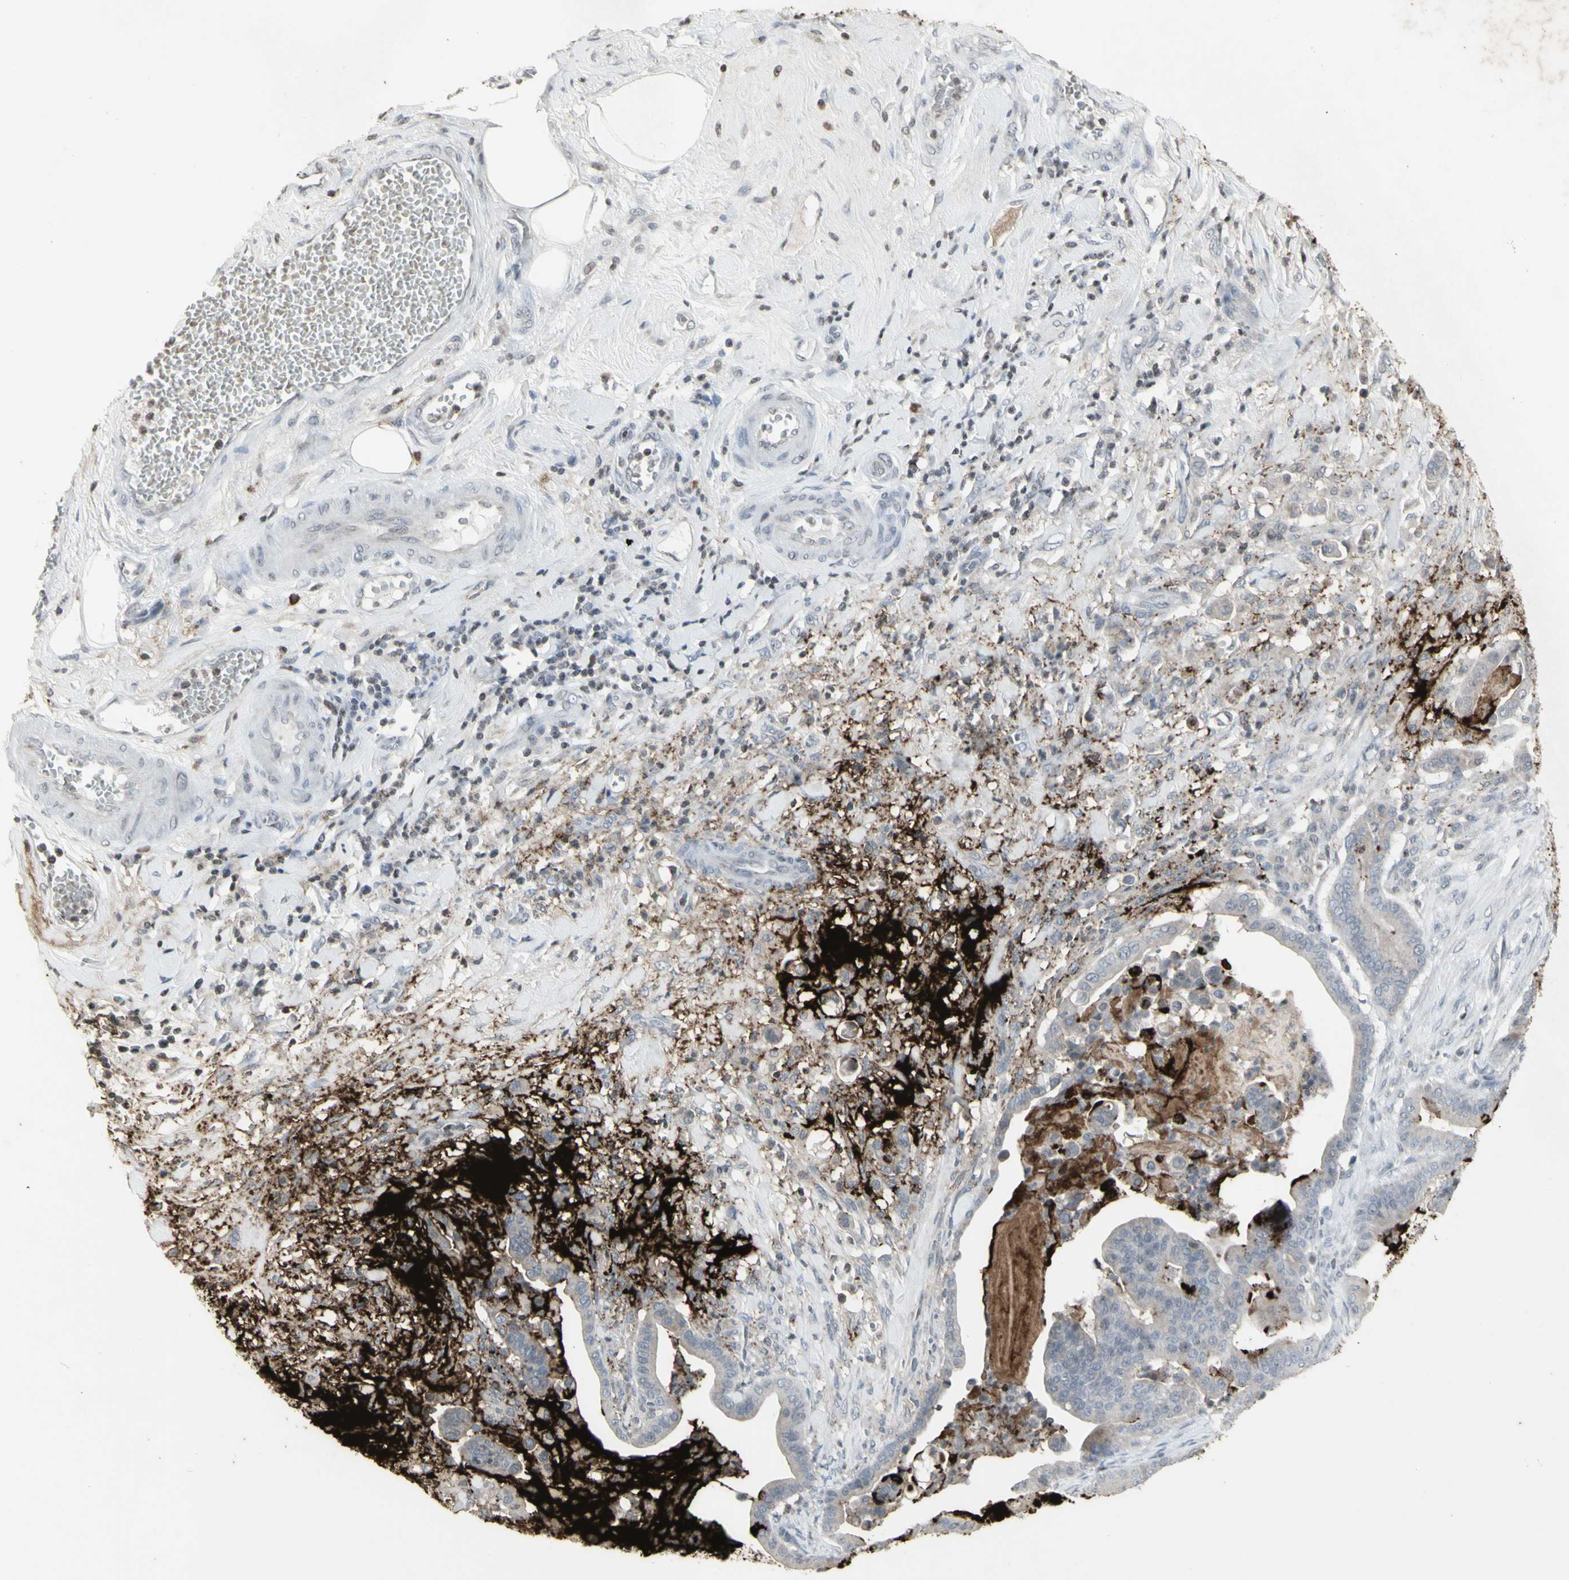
{"staining": {"intensity": "strong", "quantity": "<25%", "location": "cytoplasmic/membranous"}, "tissue": "pancreatic cancer", "cell_type": "Tumor cells", "image_type": "cancer", "snomed": [{"axis": "morphology", "description": "Adenocarcinoma, NOS"}, {"axis": "topography", "description": "Pancreas"}], "caption": "This is a photomicrograph of IHC staining of pancreatic adenocarcinoma, which shows strong positivity in the cytoplasmic/membranous of tumor cells.", "gene": "MUC5AC", "patient": {"sex": "male", "age": 63}}